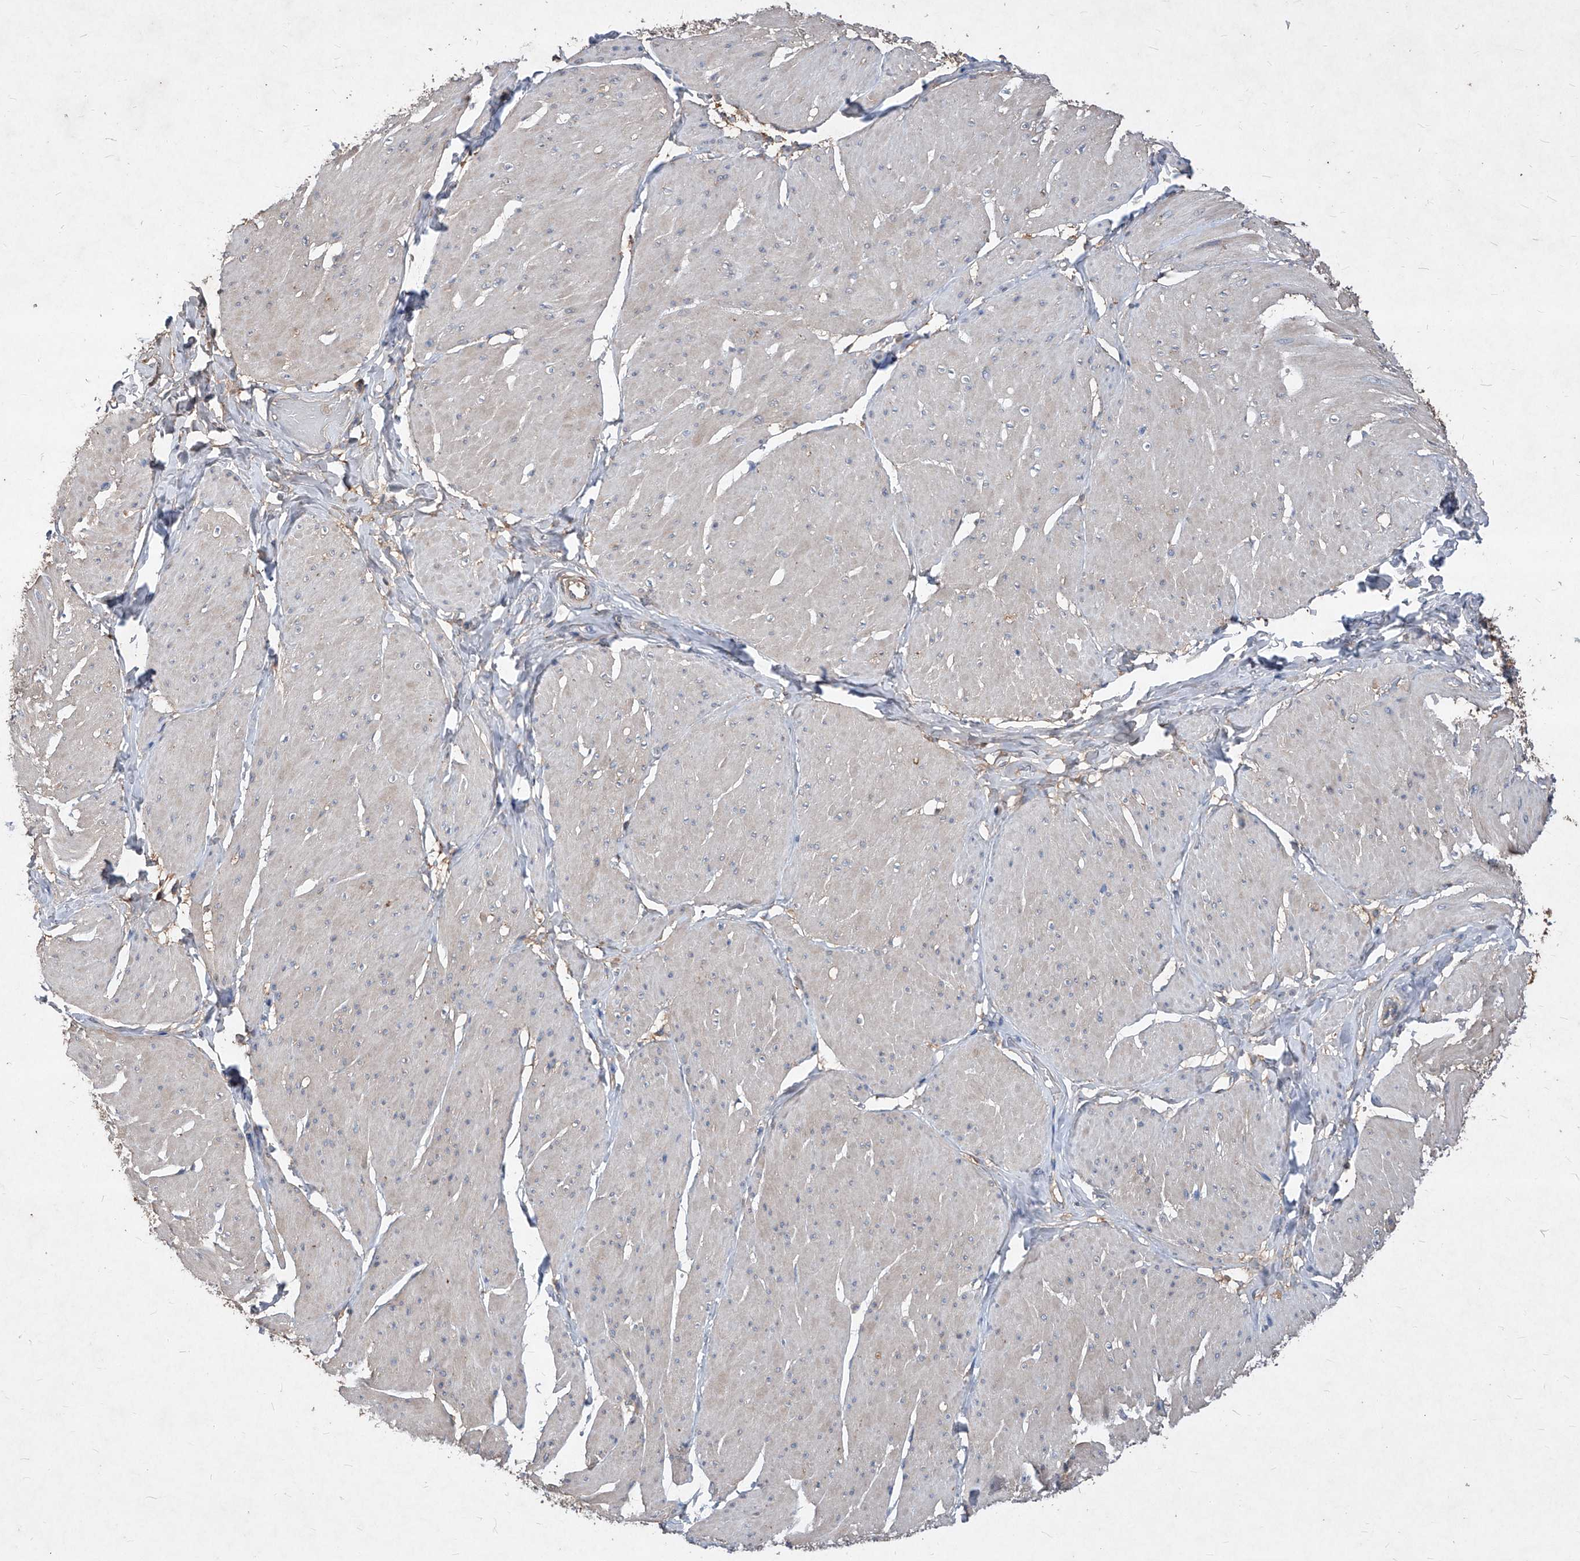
{"staining": {"intensity": "negative", "quantity": "none", "location": "none"}, "tissue": "smooth muscle", "cell_type": "Smooth muscle cells", "image_type": "normal", "snomed": [{"axis": "morphology", "description": "Urothelial carcinoma, High grade"}, {"axis": "topography", "description": "Urinary bladder"}], "caption": "Smooth muscle was stained to show a protein in brown. There is no significant positivity in smooth muscle cells.", "gene": "SYNGR1", "patient": {"sex": "male", "age": 46}}